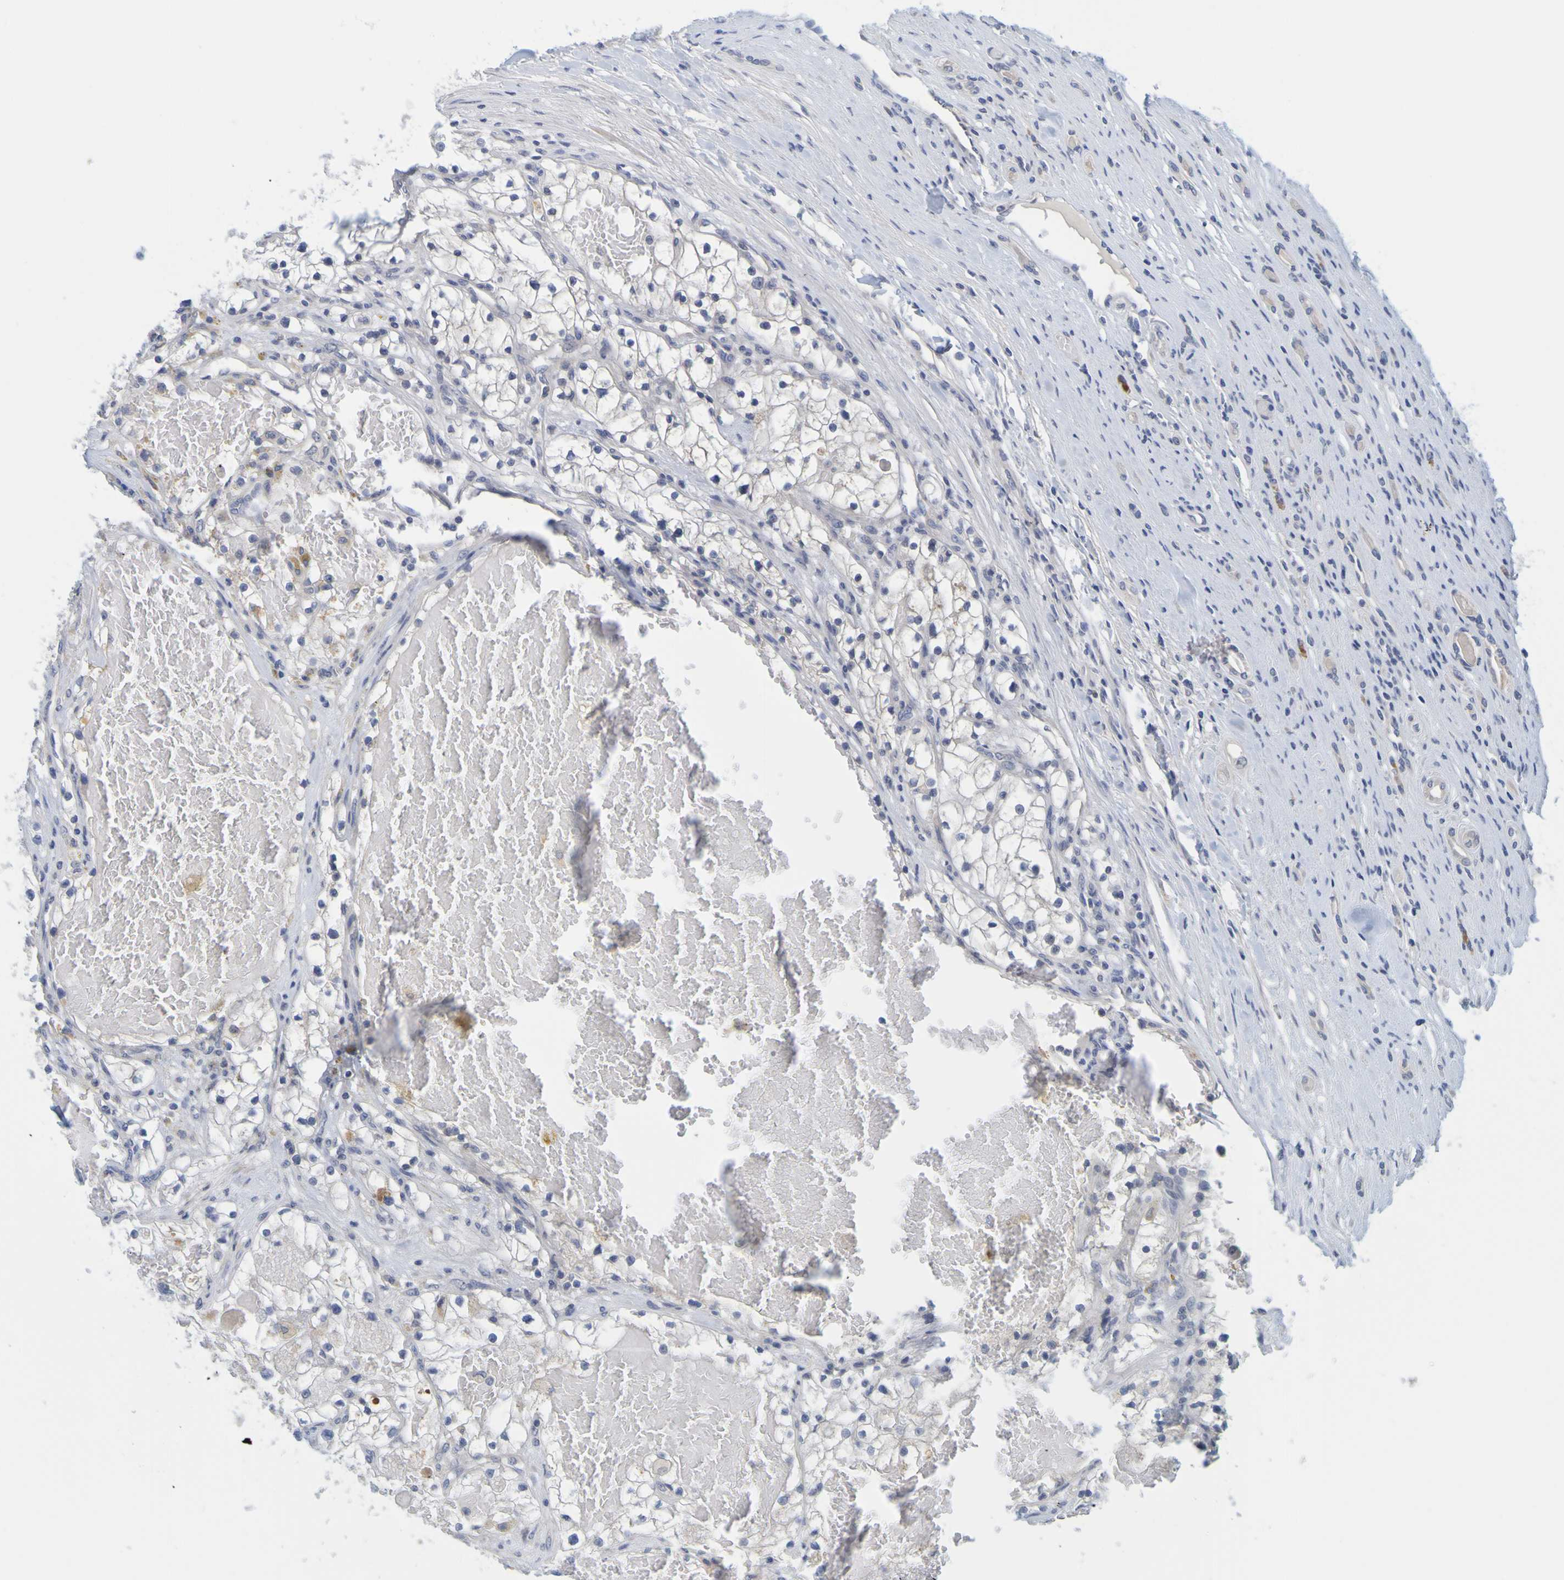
{"staining": {"intensity": "negative", "quantity": "none", "location": "none"}, "tissue": "renal cancer", "cell_type": "Tumor cells", "image_type": "cancer", "snomed": [{"axis": "morphology", "description": "Adenocarcinoma, NOS"}, {"axis": "topography", "description": "Kidney"}], "caption": "Immunohistochemistry (IHC) photomicrograph of human renal cancer stained for a protein (brown), which reveals no positivity in tumor cells.", "gene": "ENDOU", "patient": {"sex": "male", "age": 68}}